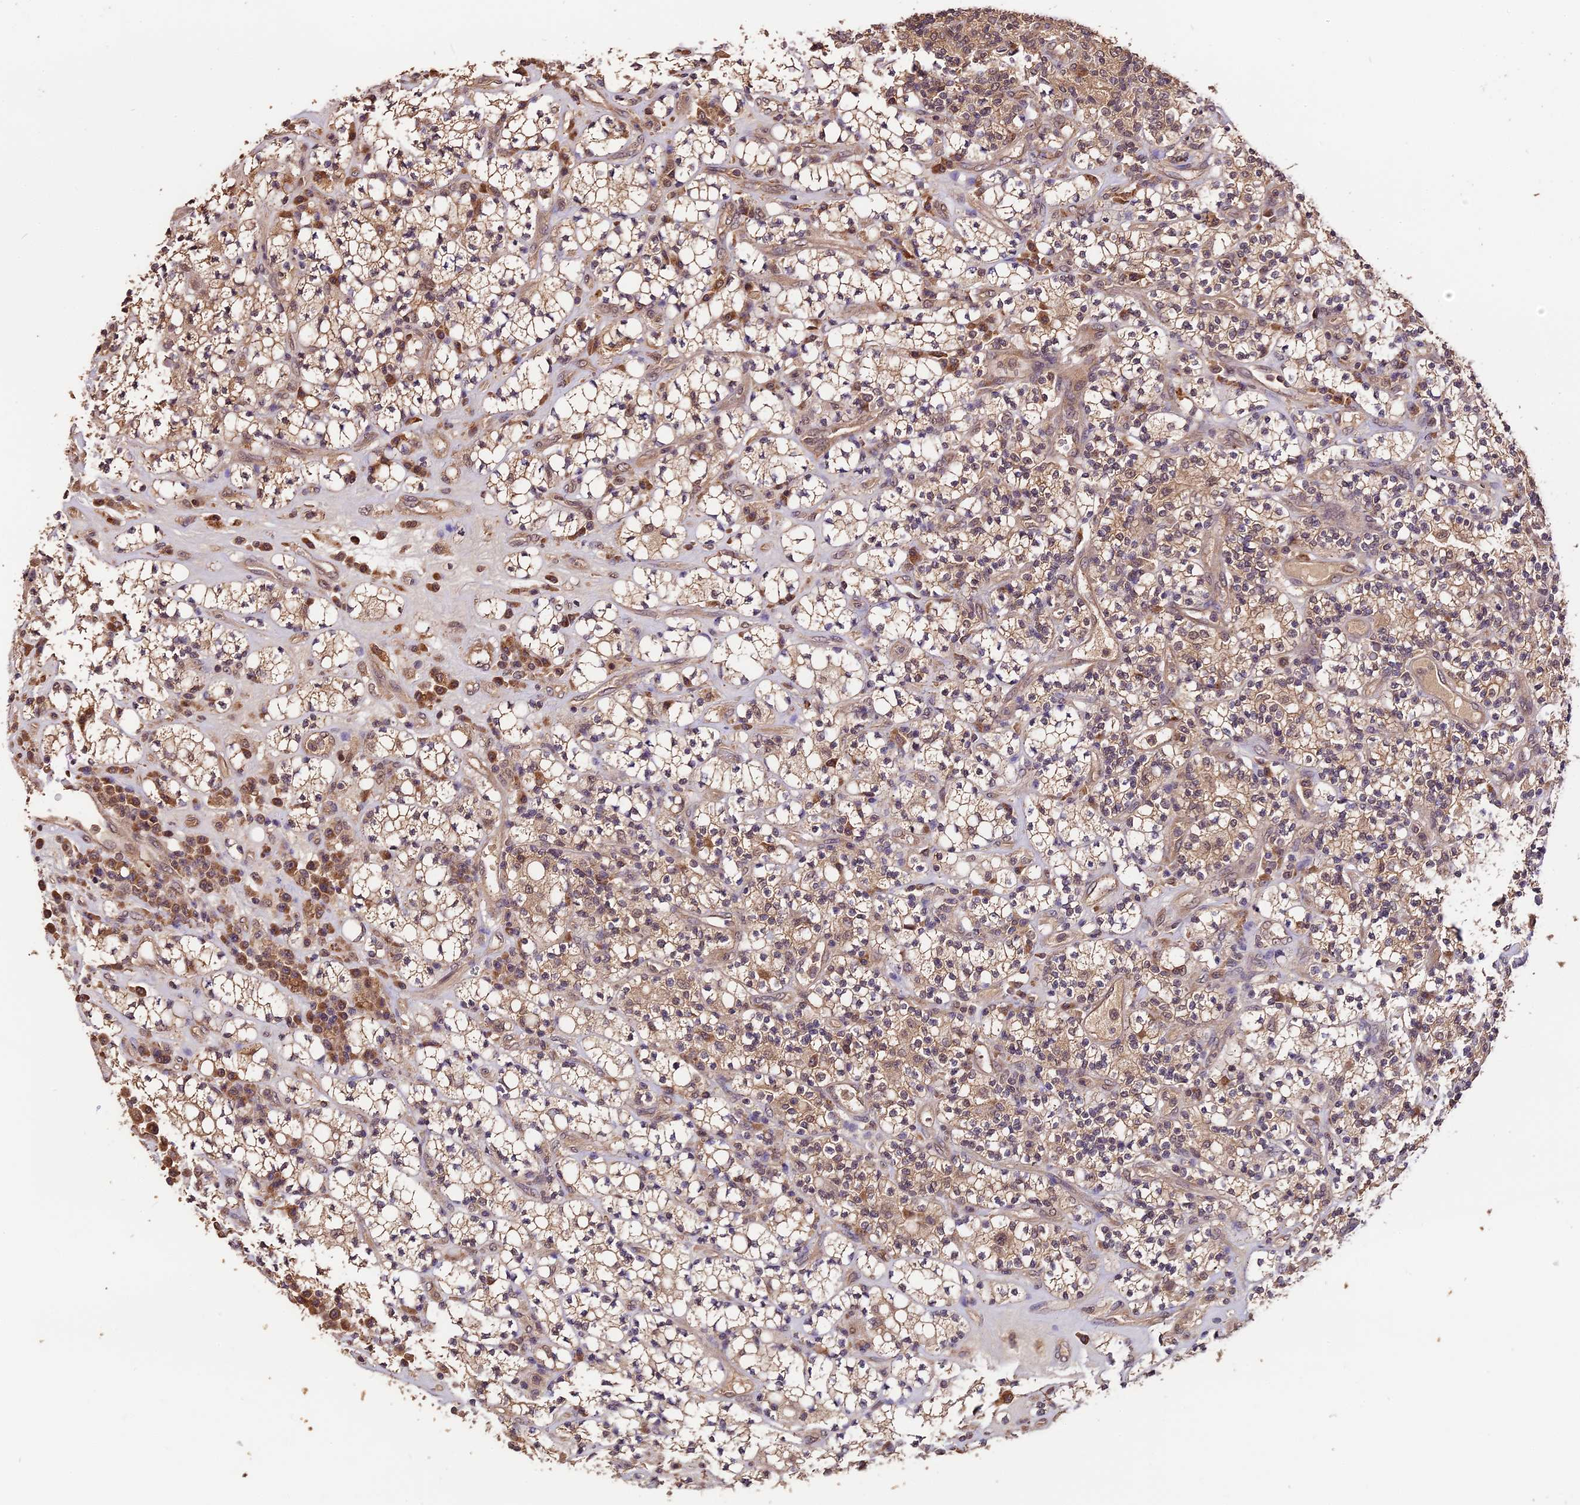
{"staining": {"intensity": "moderate", "quantity": ">75%", "location": "cytoplasmic/membranous,nuclear"}, "tissue": "renal cancer", "cell_type": "Tumor cells", "image_type": "cancer", "snomed": [{"axis": "morphology", "description": "Adenocarcinoma, NOS"}, {"axis": "topography", "description": "Kidney"}], "caption": "Renal cancer (adenocarcinoma) stained with a brown dye displays moderate cytoplasmic/membranous and nuclear positive expression in about >75% of tumor cells.", "gene": "TRMT1", "patient": {"sex": "male", "age": 77}}